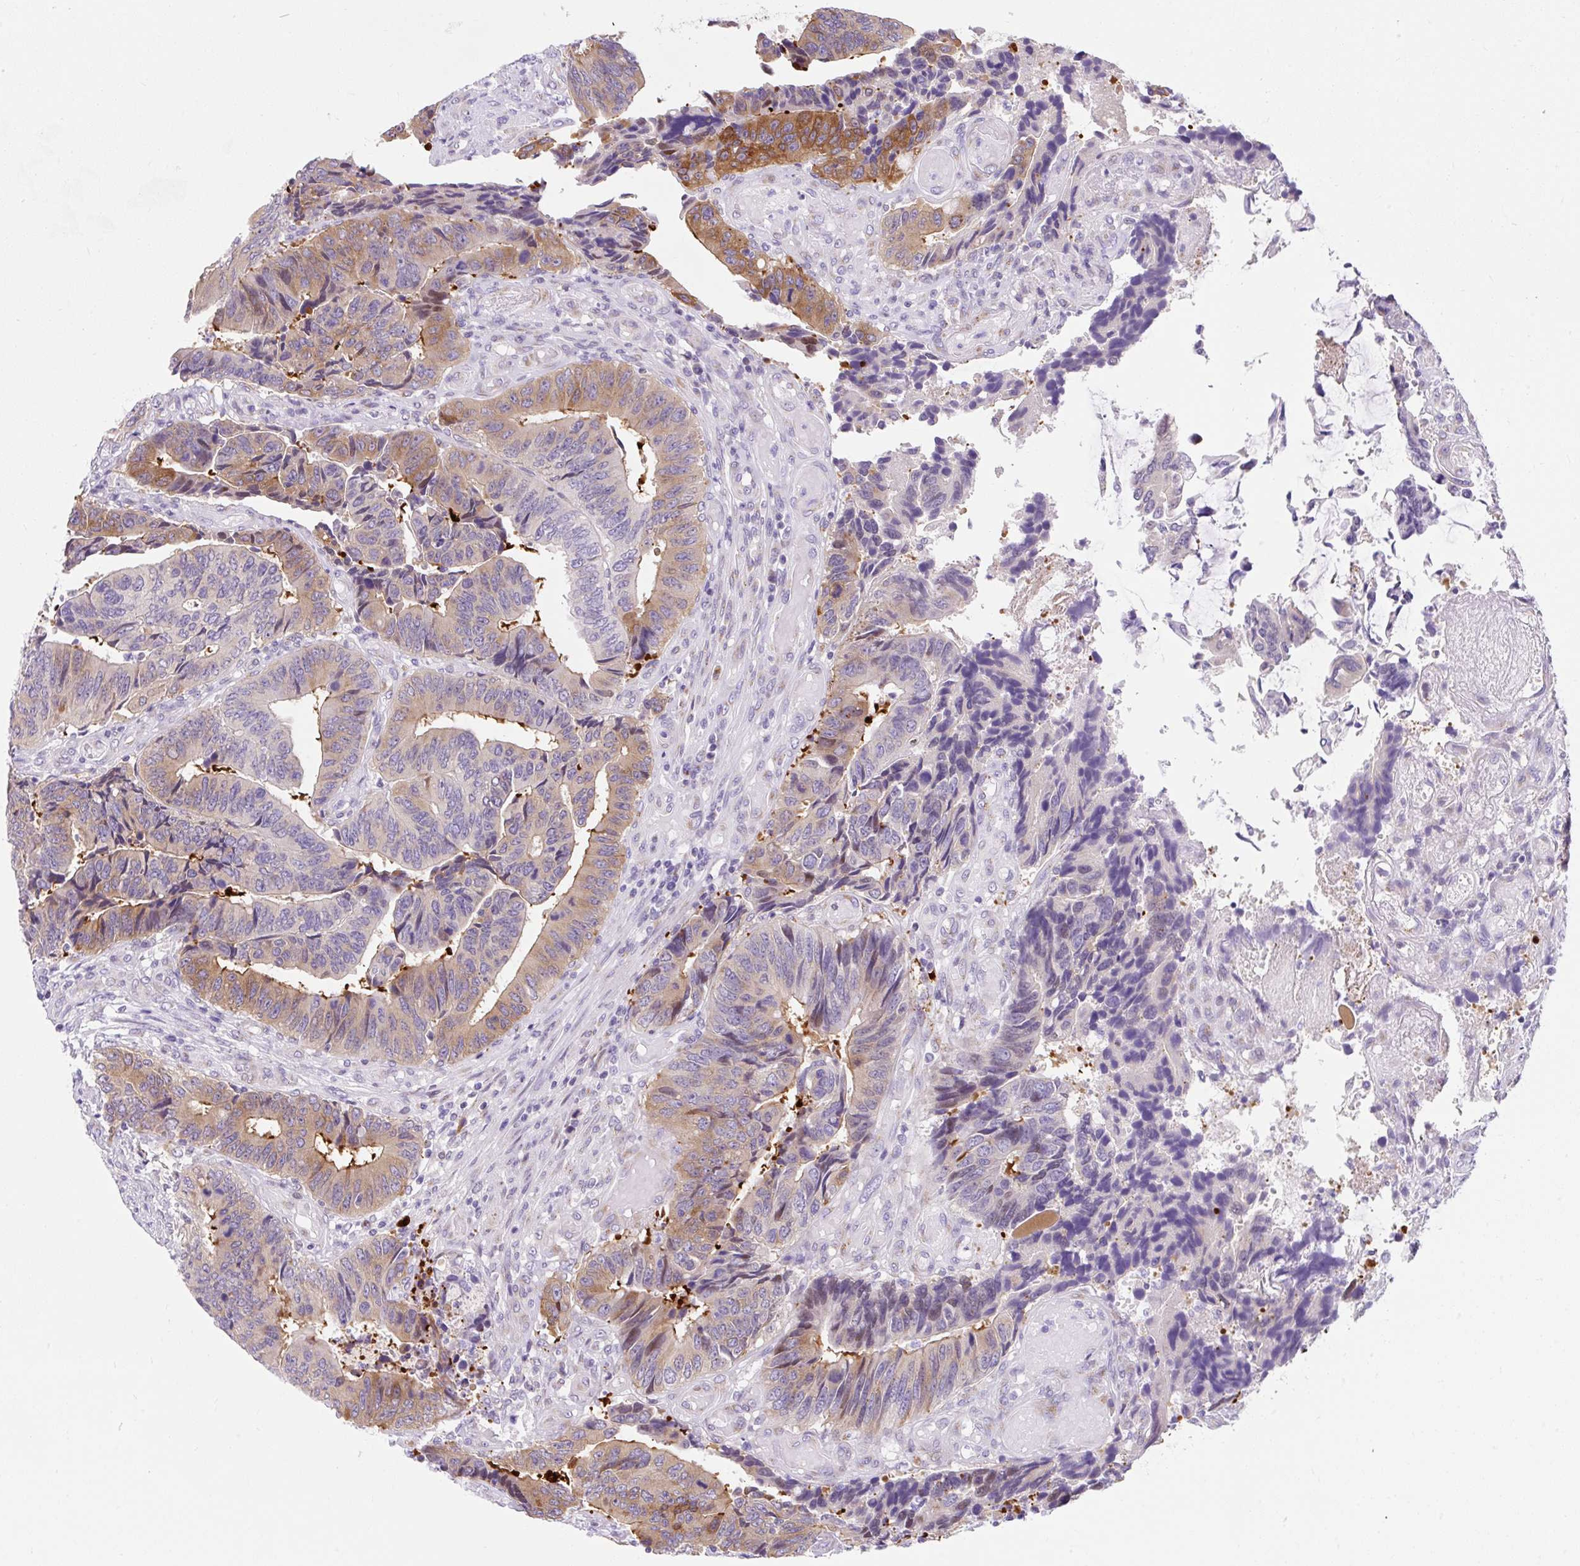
{"staining": {"intensity": "moderate", "quantity": "25%-75%", "location": "cytoplasmic/membranous"}, "tissue": "colorectal cancer", "cell_type": "Tumor cells", "image_type": "cancer", "snomed": [{"axis": "morphology", "description": "Adenocarcinoma, NOS"}, {"axis": "topography", "description": "Colon"}], "caption": "Immunohistochemical staining of human adenocarcinoma (colorectal) reveals medium levels of moderate cytoplasmic/membranous protein staining in about 25%-75% of tumor cells.", "gene": "GOLGA8A", "patient": {"sex": "male", "age": 87}}